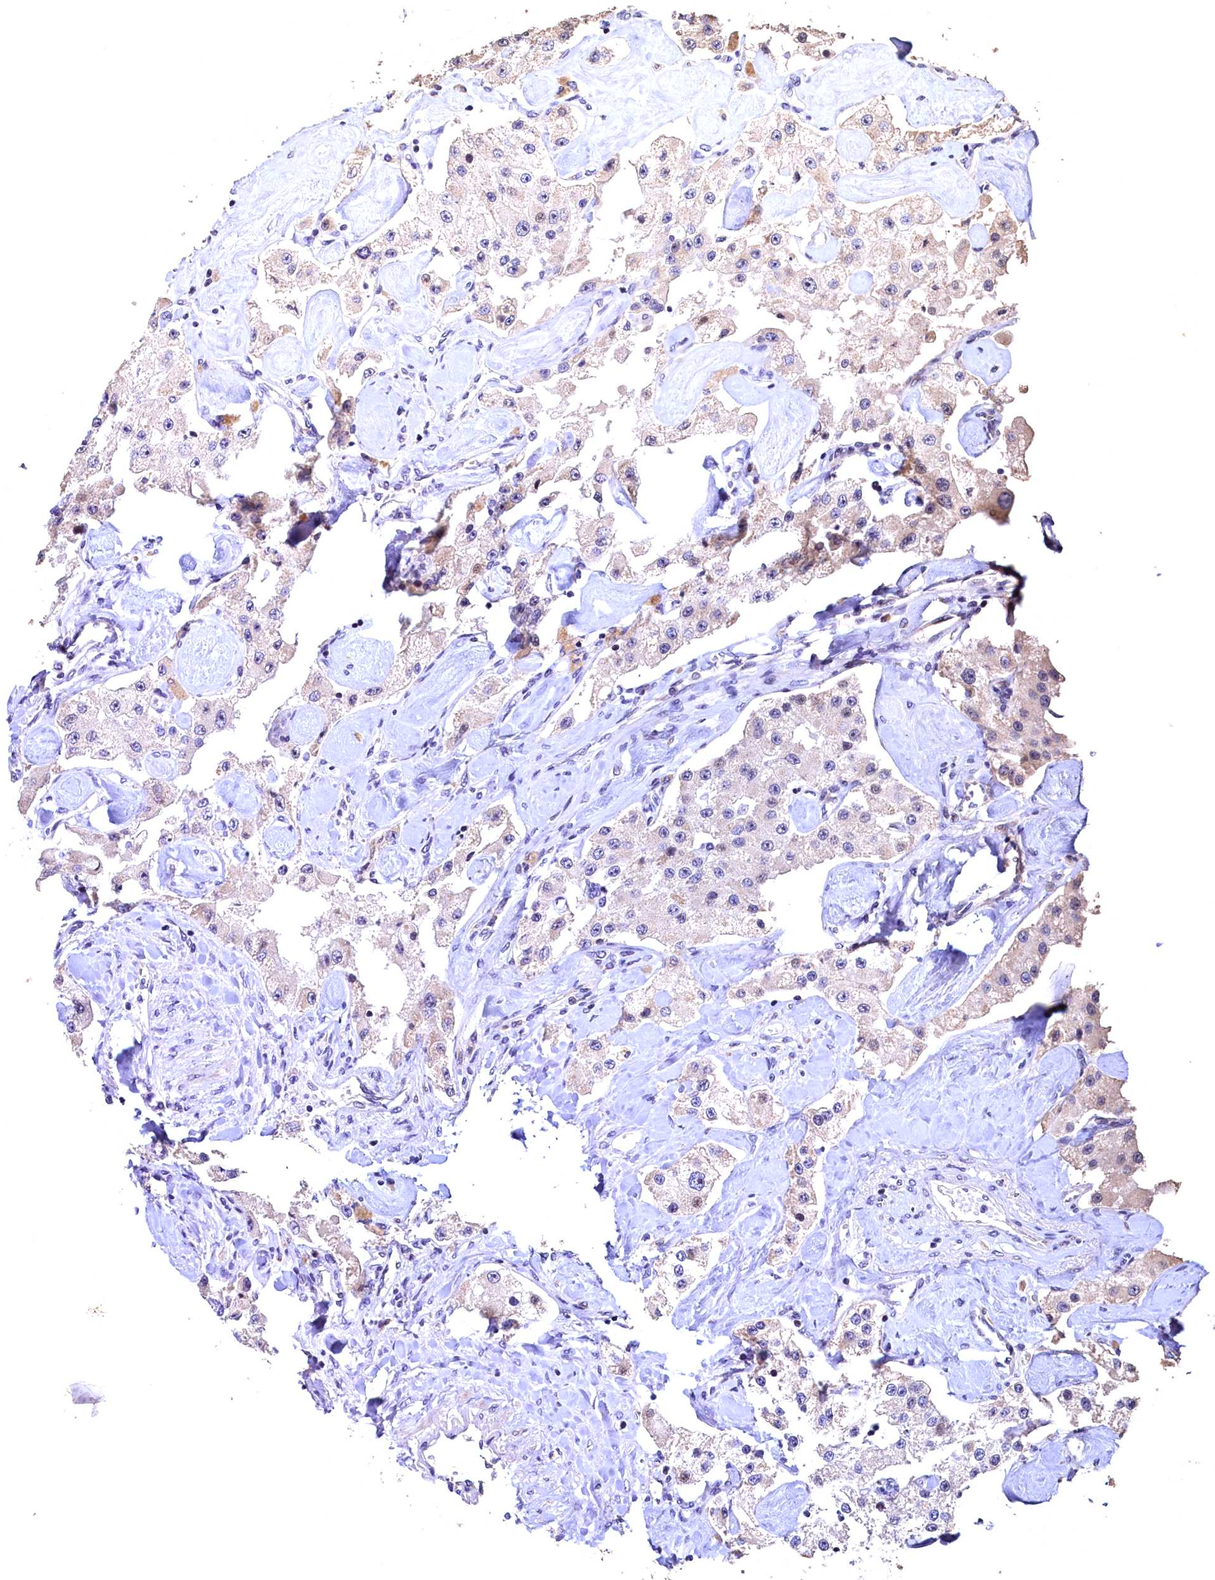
{"staining": {"intensity": "negative", "quantity": "none", "location": "none"}, "tissue": "carcinoid", "cell_type": "Tumor cells", "image_type": "cancer", "snomed": [{"axis": "morphology", "description": "Carcinoid, malignant, NOS"}, {"axis": "topography", "description": "Pancreas"}], "caption": "Micrograph shows no protein staining in tumor cells of malignant carcinoid tissue. (DAB (3,3'-diaminobenzidine) IHC visualized using brightfield microscopy, high magnification).", "gene": "LATS2", "patient": {"sex": "male", "age": 41}}